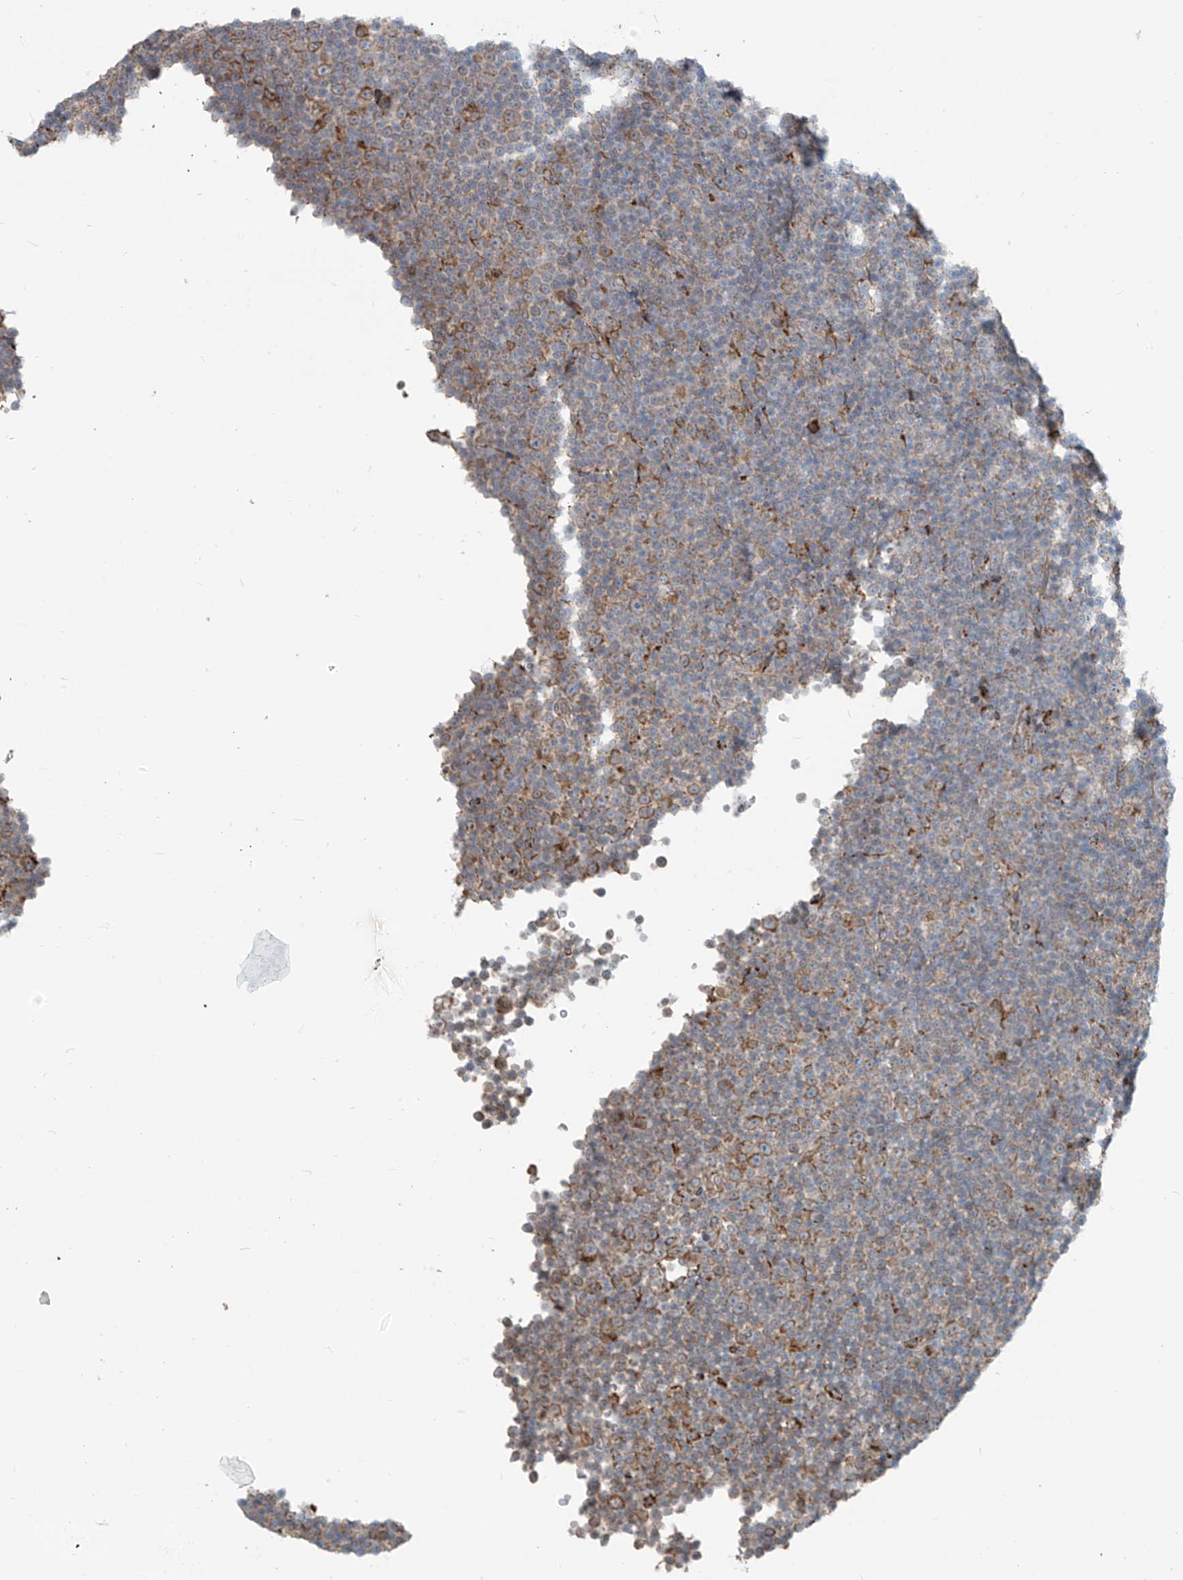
{"staining": {"intensity": "moderate", "quantity": "<25%", "location": "cytoplasmic/membranous"}, "tissue": "lymphoma", "cell_type": "Tumor cells", "image_type": "cancer", "snomed": [{"axis": "morphology", "description": "Malignant lymphoma, non-Hodgkin's type, Low grade"}, {"axis": "topography", "description": "Lymph node"}], "caption": "Immunohistochemistry (IHC) staining of malignant lymphoma, non-Hodgkin's type (low-grade), which shows low levels of moderate cytoplasmic/membranous expression in about <25% of tumor cells indicating moderate cytoplasmic/membranous protein staining. The staining was performed using DAB (brown) for protein detection and nuclei were counterstained in hematoxylin (blue).", "gene": "KATNIP", "patient": {"sex": "female", "age": 67}}